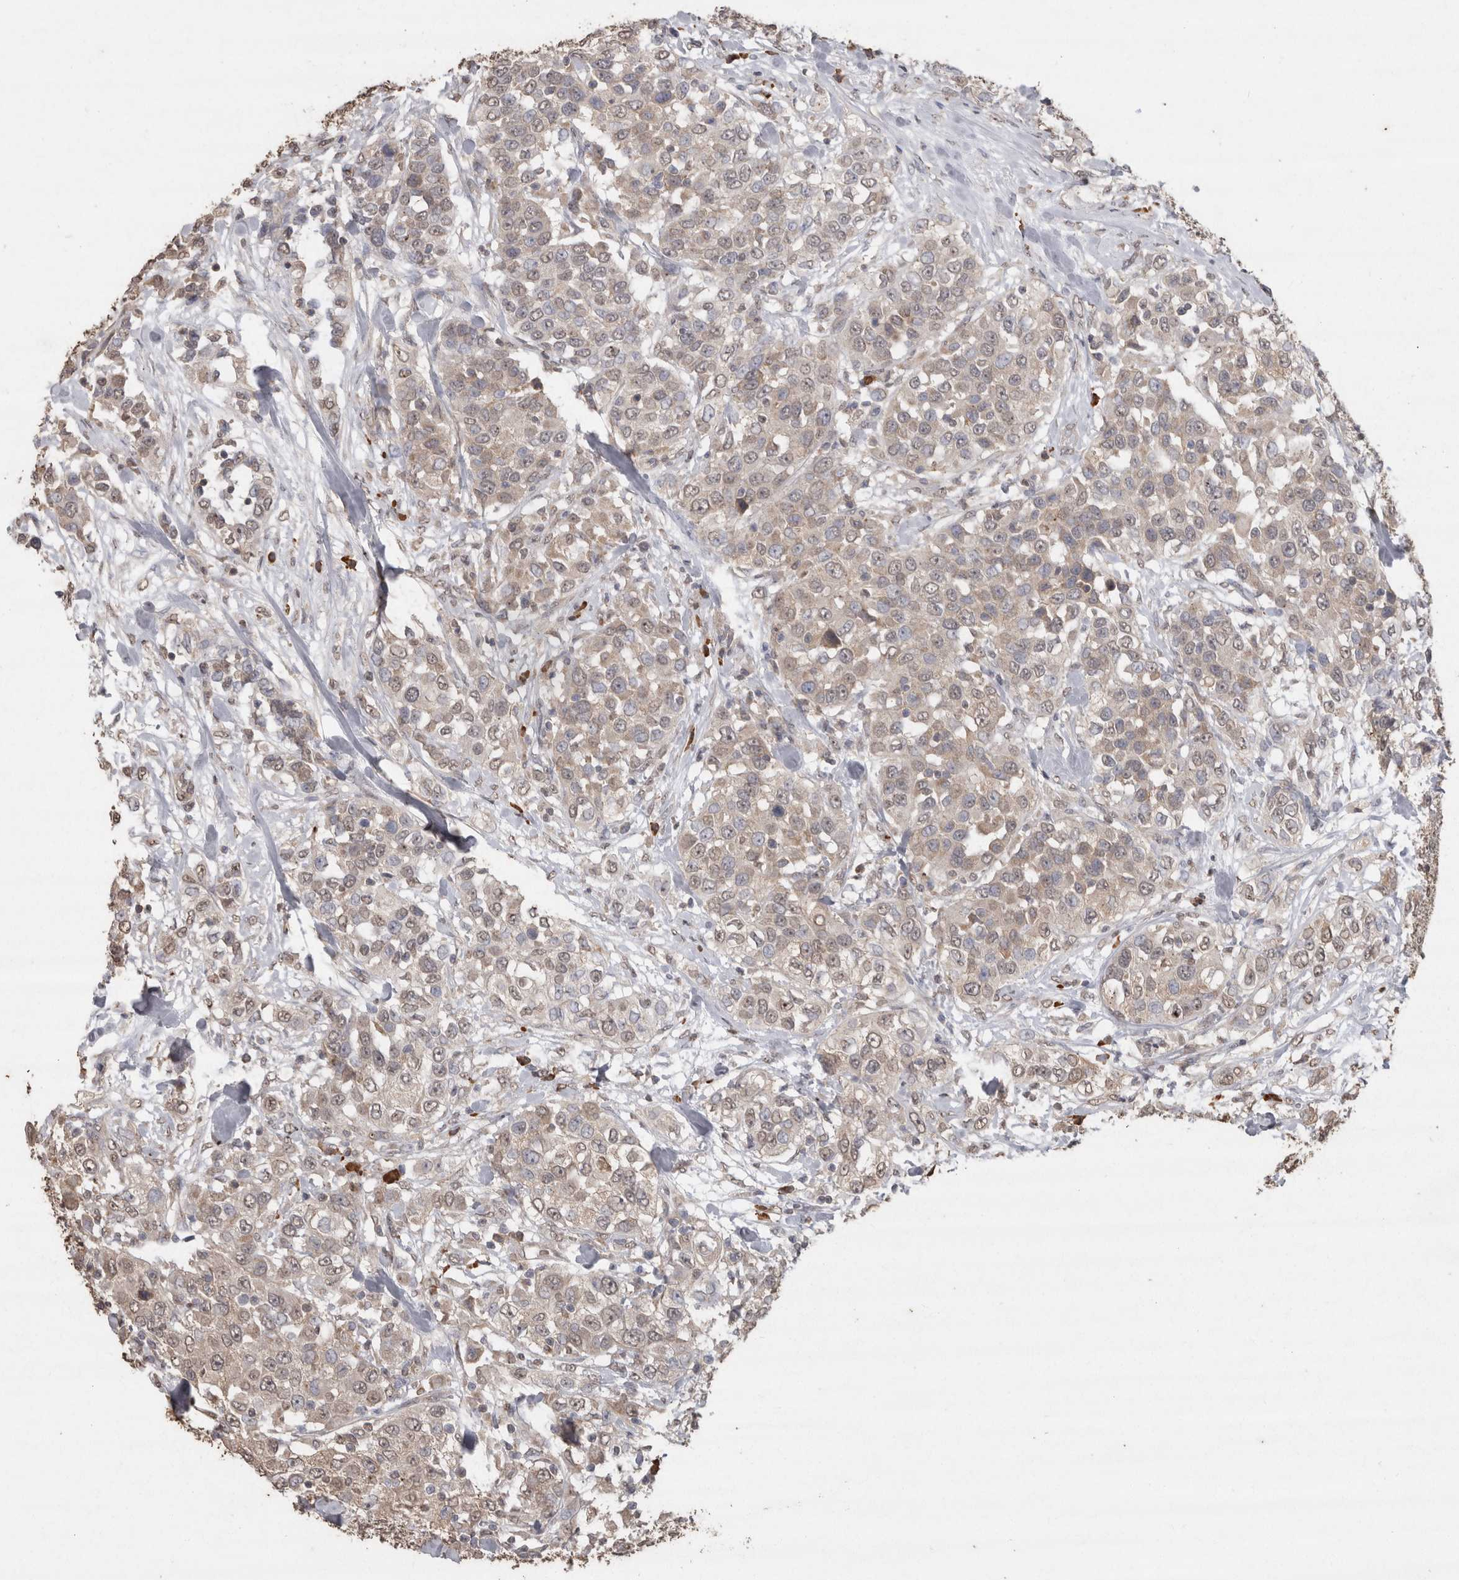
{"staining": {"intensity": "weak", "quantity": "25%-75%", "location": "cytoplasmic/membranous,nuclear"}, "tissue": "urothelial cancer", "cell_type": "Tumor cells", "image_type": "cancer", "snomed": [{"axis": "morphology", "description": "Urothelial carcinoma, High grade"}, {"axis": "topography", "description": "Urinary bladder"}], "caption": "A low amount of weak cytoplasmic/membranous and nuclear expression is identified in about 25%-75% of tumor cells in urothelial carcinoma (high-grade) tissue.", "gene": "CRELD2", "patient": {"sex": "female", "age": 80}}